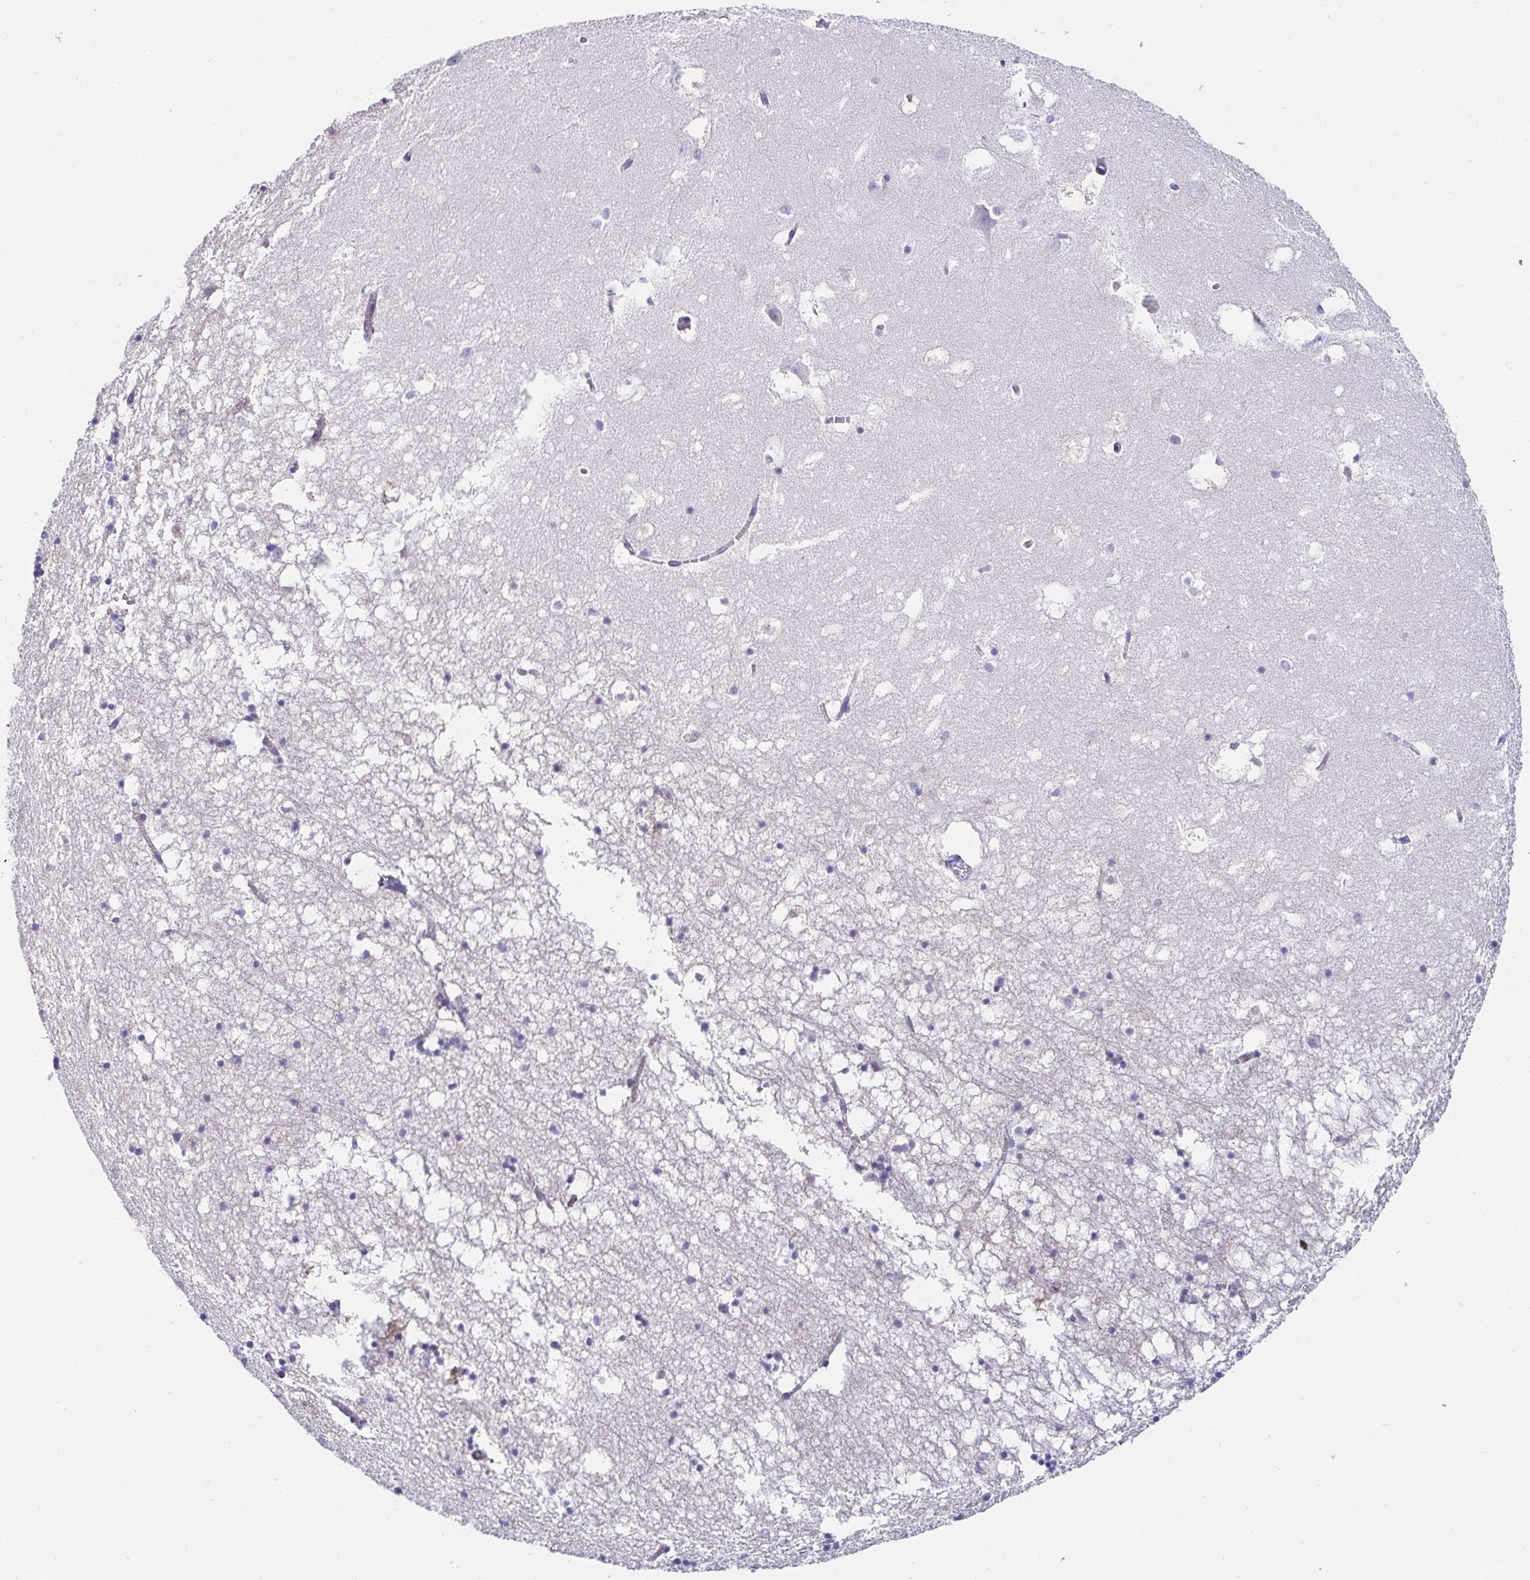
{"staining": {"intensity": "negative", "quantity": "none", "location": "none"}, "tissue": "hippocampus", "cell_type": "Glial cells", "image_type": "normal", "snomed": [{"axis": "morphology", "description": "Normal tissue, NOS"}, {"axis": "topography", "description": "Hippocampus"}], "caption": "Photomicrograph shows no protein staining in glial cells of benign hippocampus. The staining is performed using DAB brown chromogen with nuclei counter-stained in using hematoxylin.", "gene": "C4orf17", "patient": {"sex": "male", "age": 58}}